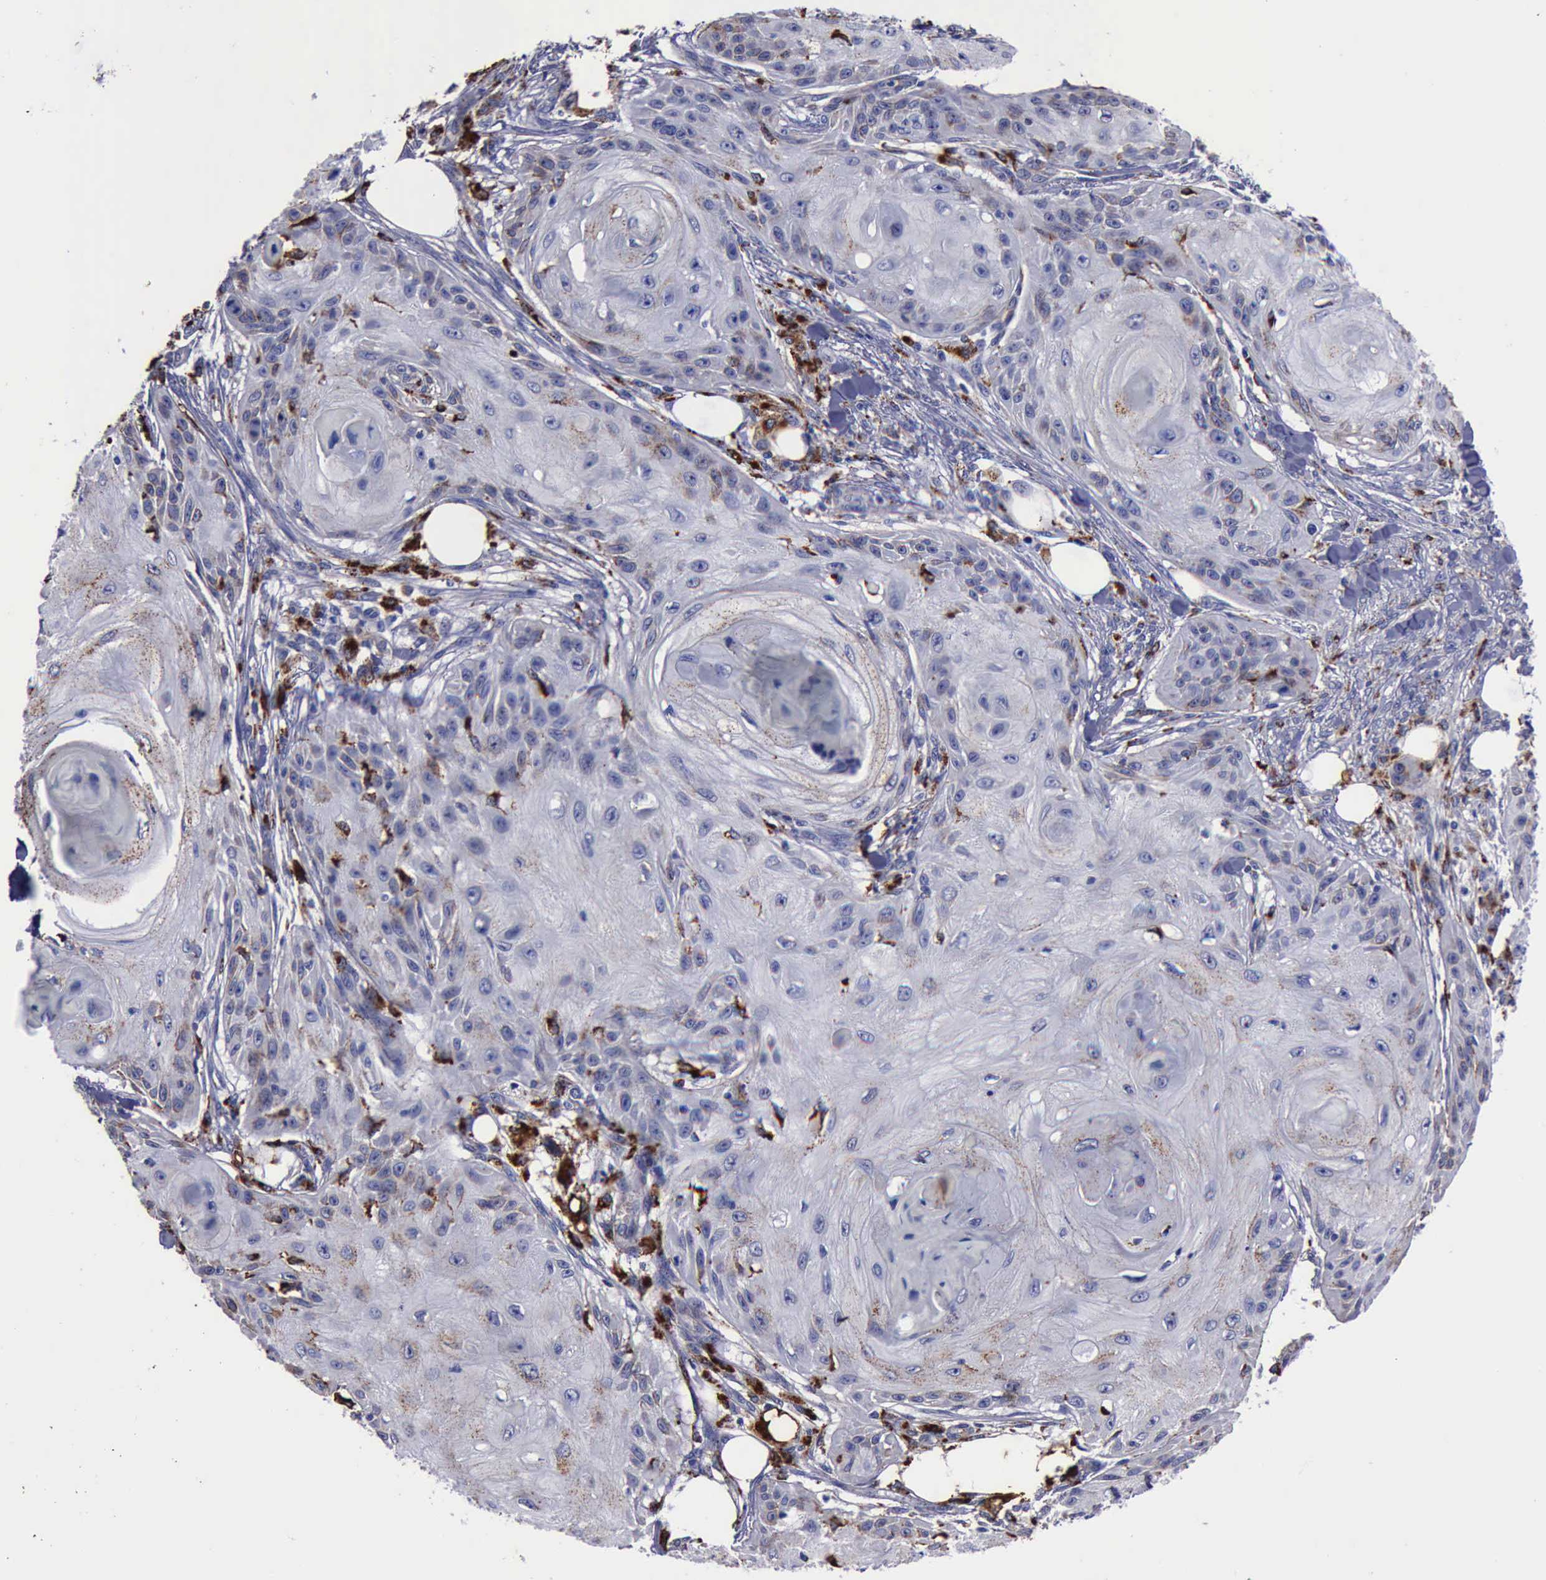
{"staining": {"intensity": "moderate", "quantity": "25%-75%", "location": "cytoplasmic/membranous"}, "tissue": "skin cancer", "cell_type": "Tumor cells", "image_type": "cancer", "snomed": [{"axis": "morphology", "description": "Squamous cell carcinoma, NOS"}, {"axis": "topography", "description": "Skin"}], "caption": "Human squamous cell carcinoma (skin) stained for a protein (brown) exhibits moderate cytoplasmic/membranous positive expression in about 25%-75% of tumor cells.", "gene": "CTSD", "patient": {"sex": "female", "age": 88}}